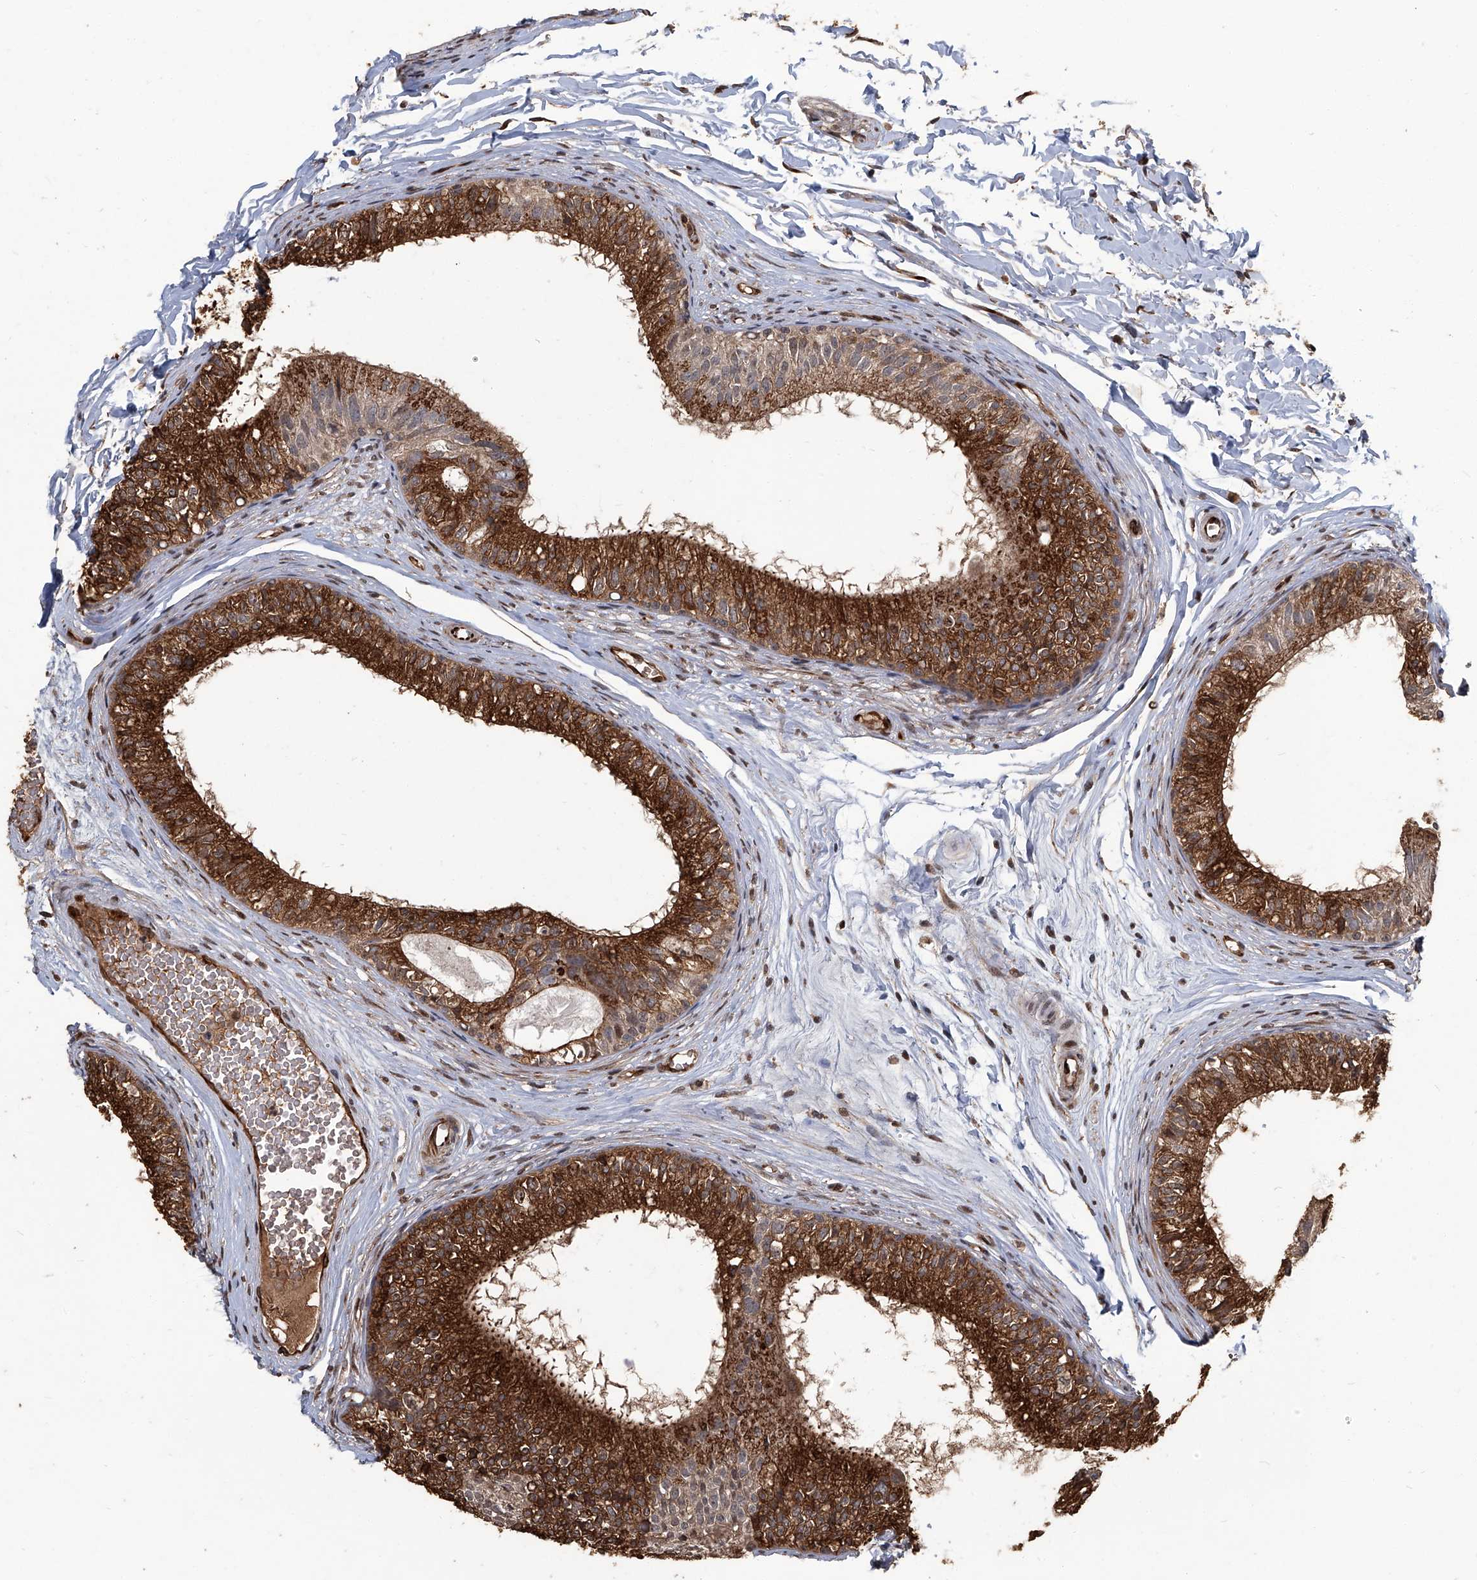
{"staining": {"intensity": "strong", "quantity": ">75%", "location": "cytoplasmic/membranous"}, "tissue": "epididymis", "cell_type": "Glandular cells", "image_type": "normal", "snomed": [{"axis": "morphology", "description": "Normal tissue, NOS"}, {"axis": "morphology", "description": "Seminoma in situ"}, {"axis": "topography", "description": "Testis"}, {"axis": "topography", "description": "Epididymis"}], "caption": "A photomicrograph of epididymis stained for a protein reveals strong cytoplasmic/membranous brown staining in glandular cells. The staining is performed using DAB brown chromogen to label protein expression. The nuclei are counter-stained blue using hematoxylin.", "gene": "GPR132", "patient": {"sex": "male", "age": 28}}